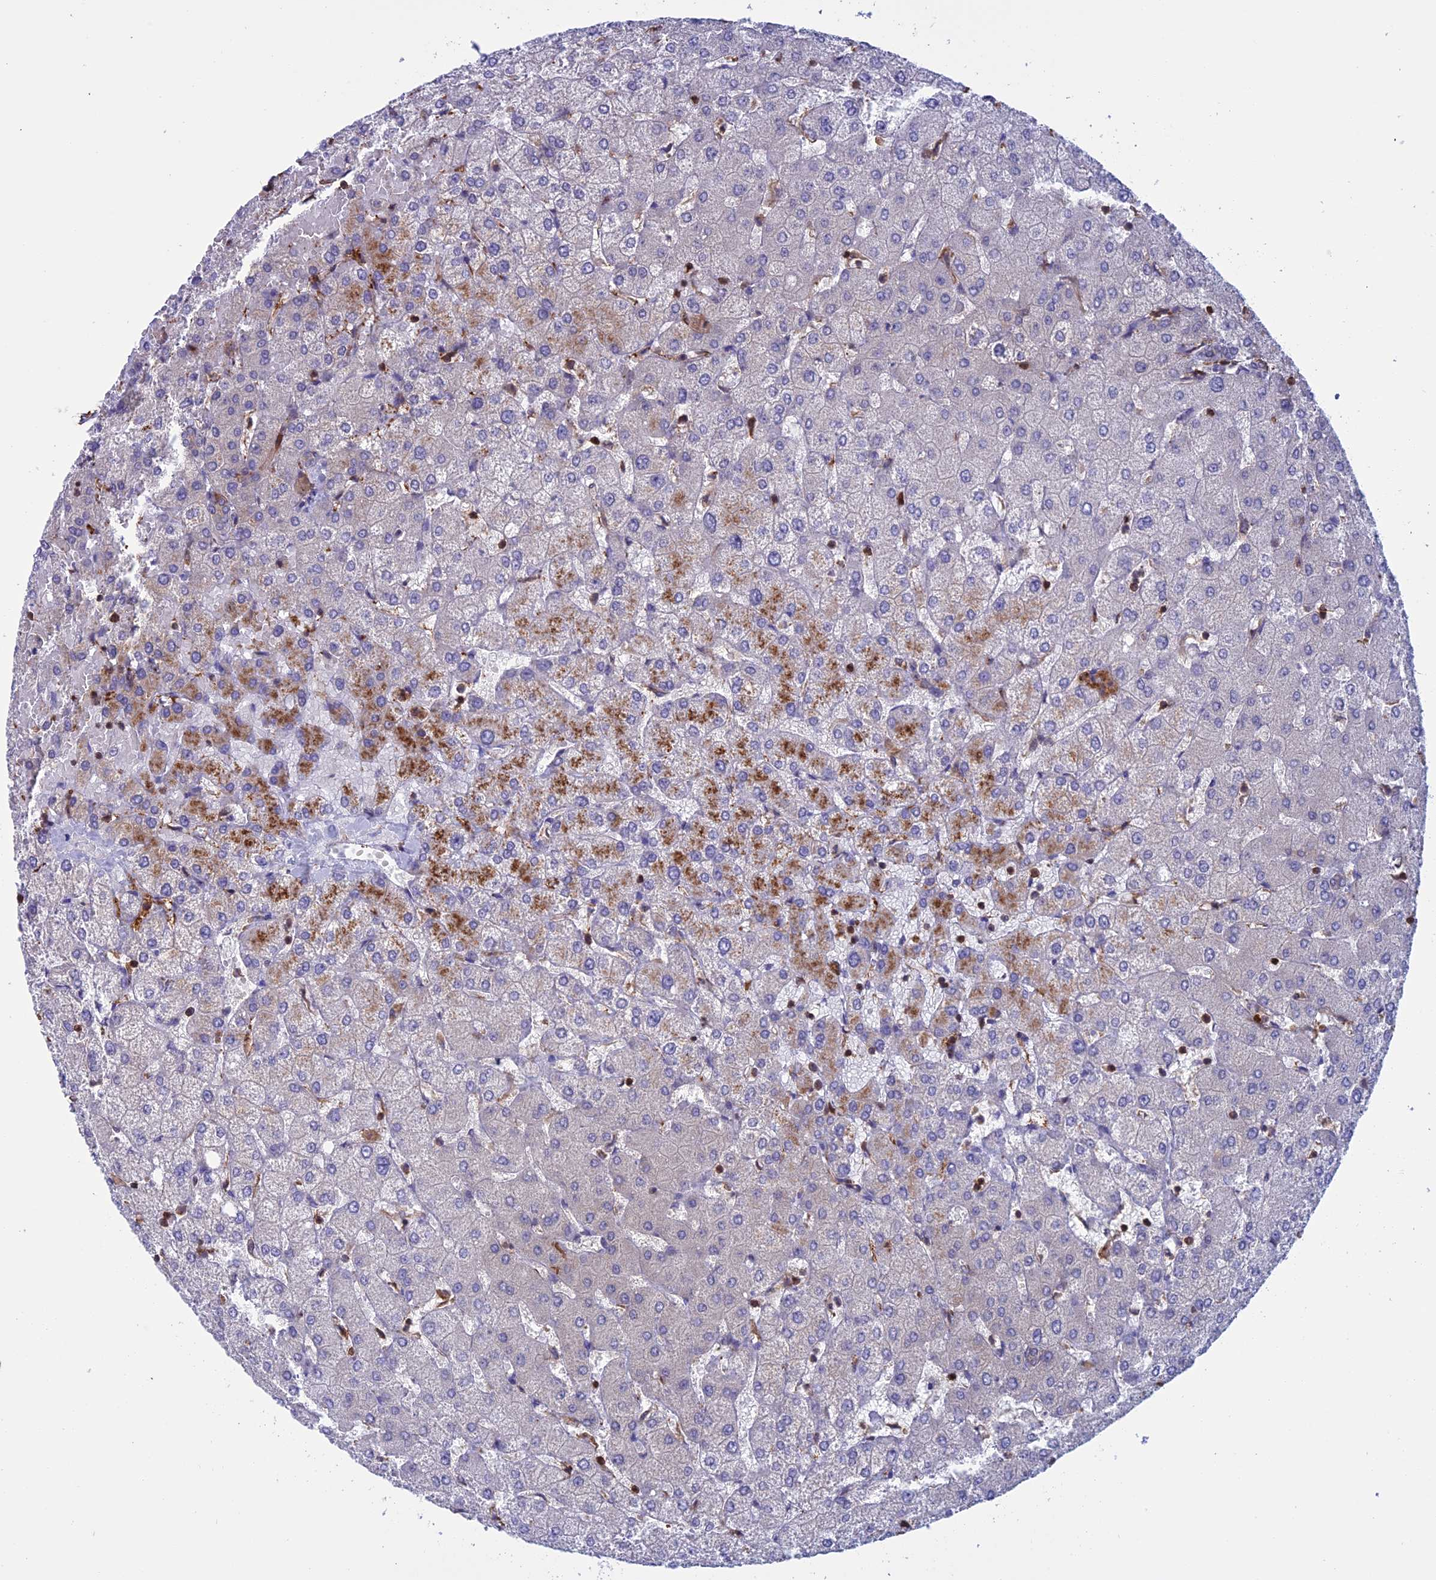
{"staining": {"intensity": "weak", "quantity": "<25%", "location": "cytoplasmic/membranous"}, "tissue": "liver", "cell_type": "Cholangiocytes", "image_type": "normal", "snomed": [{"axis": "morphology", "description": "Normal tissue, NOS"}, {"axis": "topography", "description": "Liver"}], "caption": "The micrograph demonstrates no significant staining in cholangiocytes of liver. Nuclei are stained in blue.", "gene": "ARHGAP18", "patient": {"sex": "female", "age": 54}}